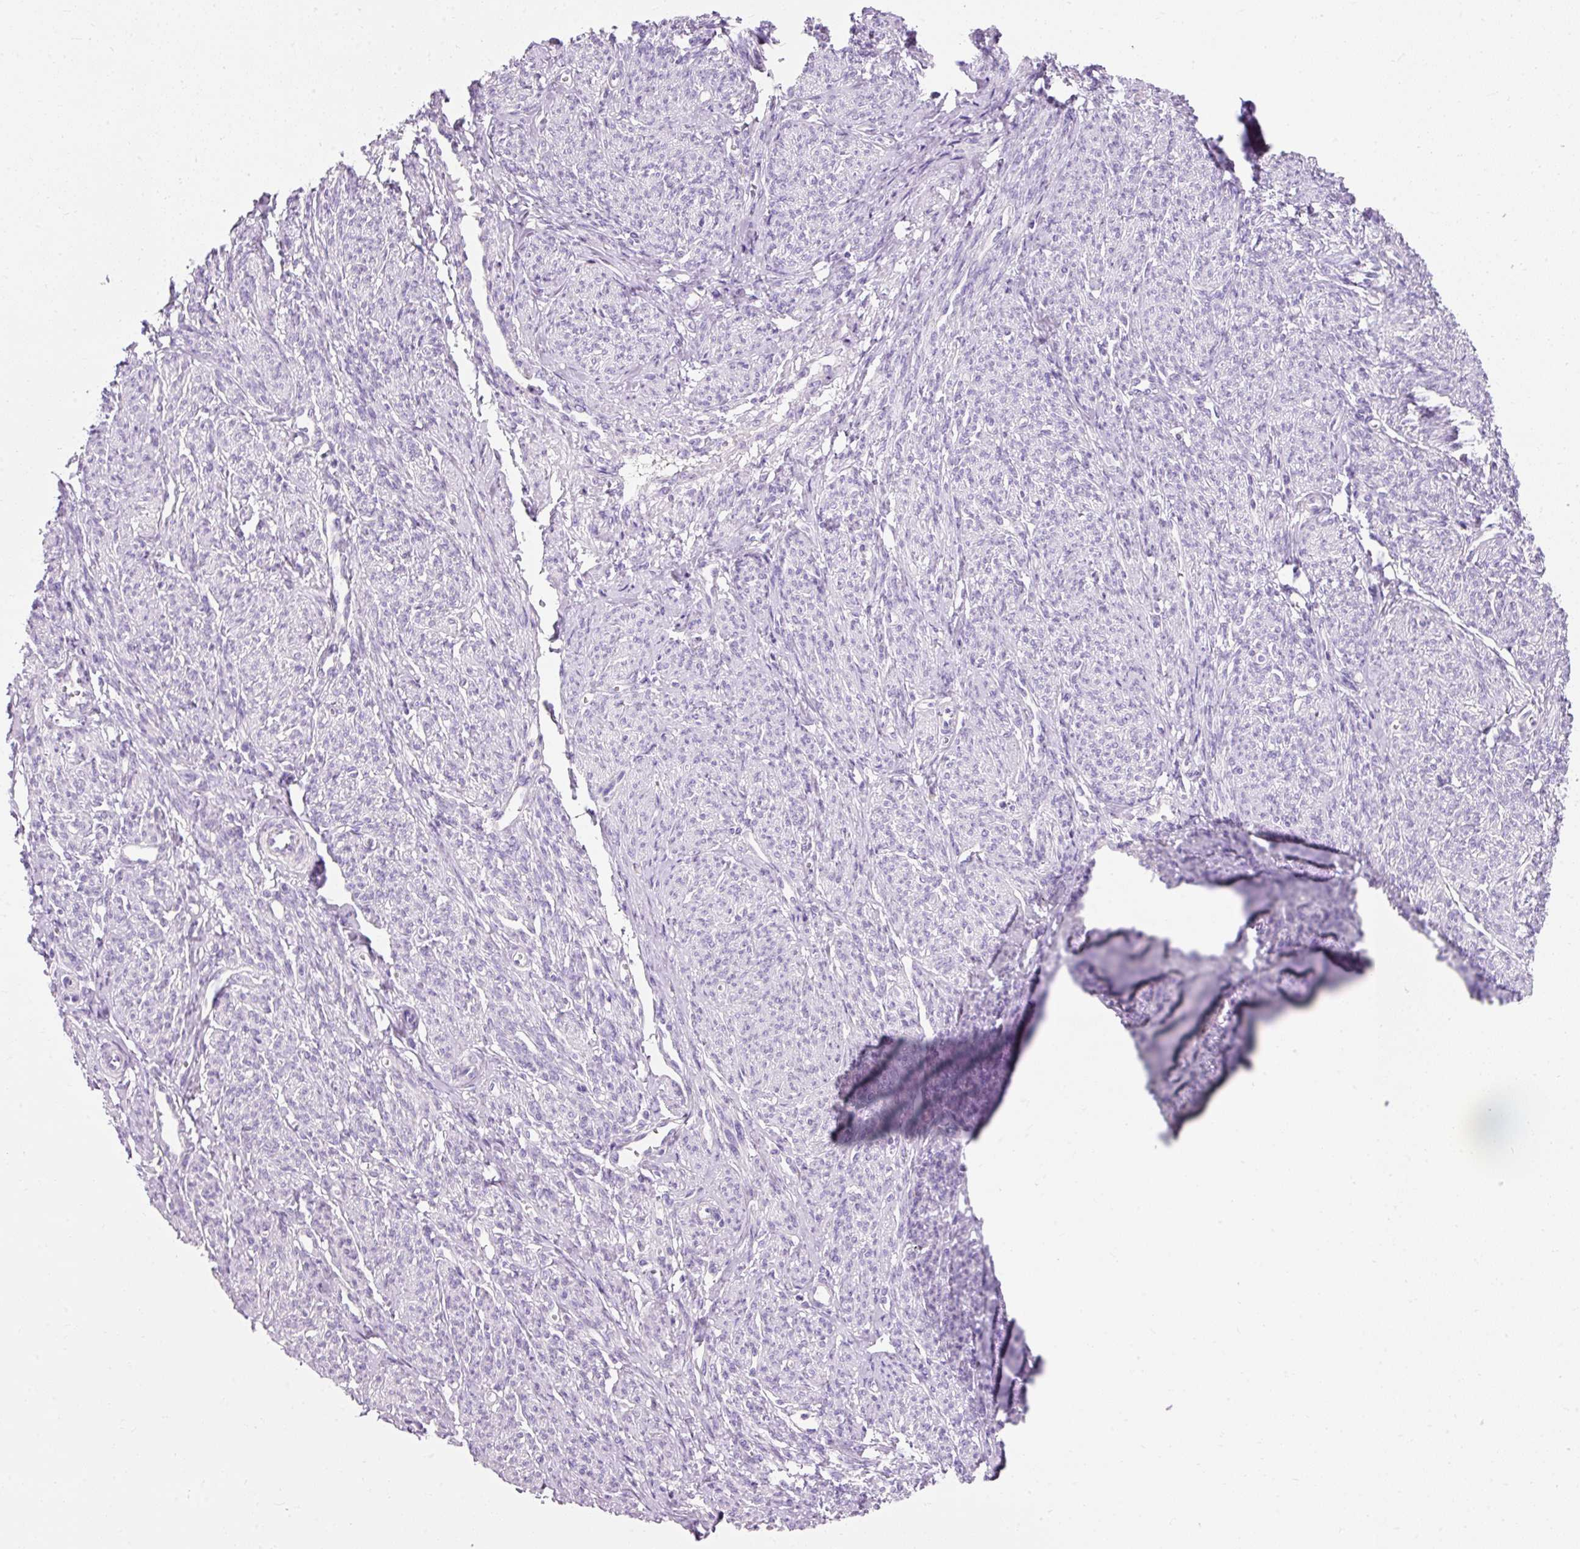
{"staining": {"intensity": "negative", "quantity": "none", "location": "none"}, "tissue": "smooth muscle", "cell_type": "Smooth muscle cells", "image_type": "normal", "snomed": [{"axis": "morphology", "description": "Normal tissue, NOS"}, {"axis": "topography", "description": "Smooth muscle"}], "caption": "Immunohistochemistry (IHC) histopathology image of normal smooth muscle: smooth muscle stained with DAB displays no significant protein positivity in smooth muscle cells.", "gene": "TMEM213", "patient": {"sex": "female", "age": 65}}